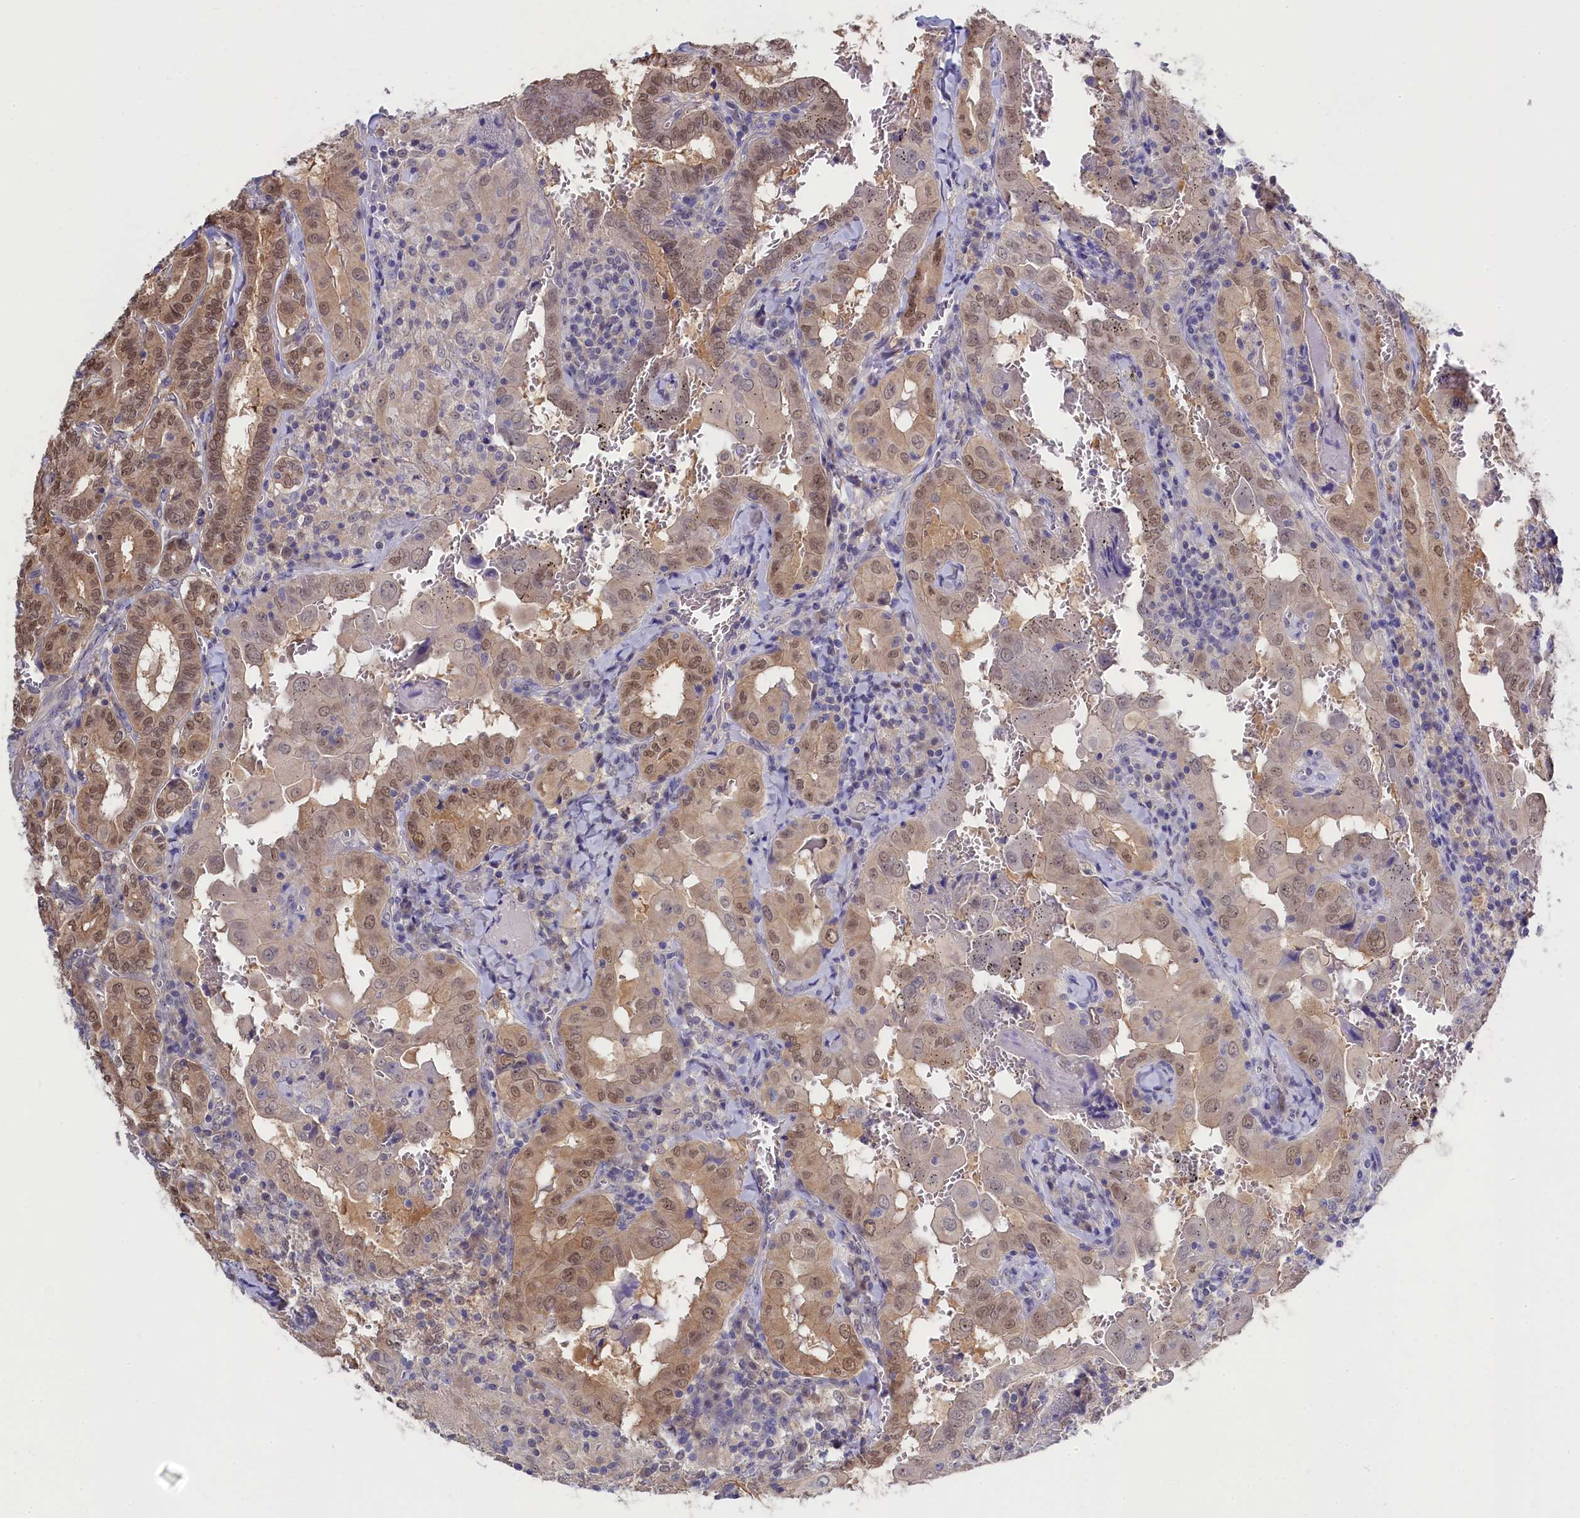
{"staining": {"intensity": "weak", "quantity": ">75%", "location": "cytoplasmic/membranous,nuclear"}, "tissue": "thyroid cancer", "cell_type": "Tumor cells", "image_type": "cancer", "snomed": [{"axis": "morphology", "description": "Papillary adenocarcinoma, NOS"}, {"axis": "topography", "description": "Thyroid gland"}], "caption": "IHC of papillary adenocarcinoma (thyroid) demonstrates low levels of weak cytoplasmic/membranous and nuclear expression in approximately >75% of tumor cells.", "gene": "C11orf54", "patient": {"sex": "female", "age": 72}}